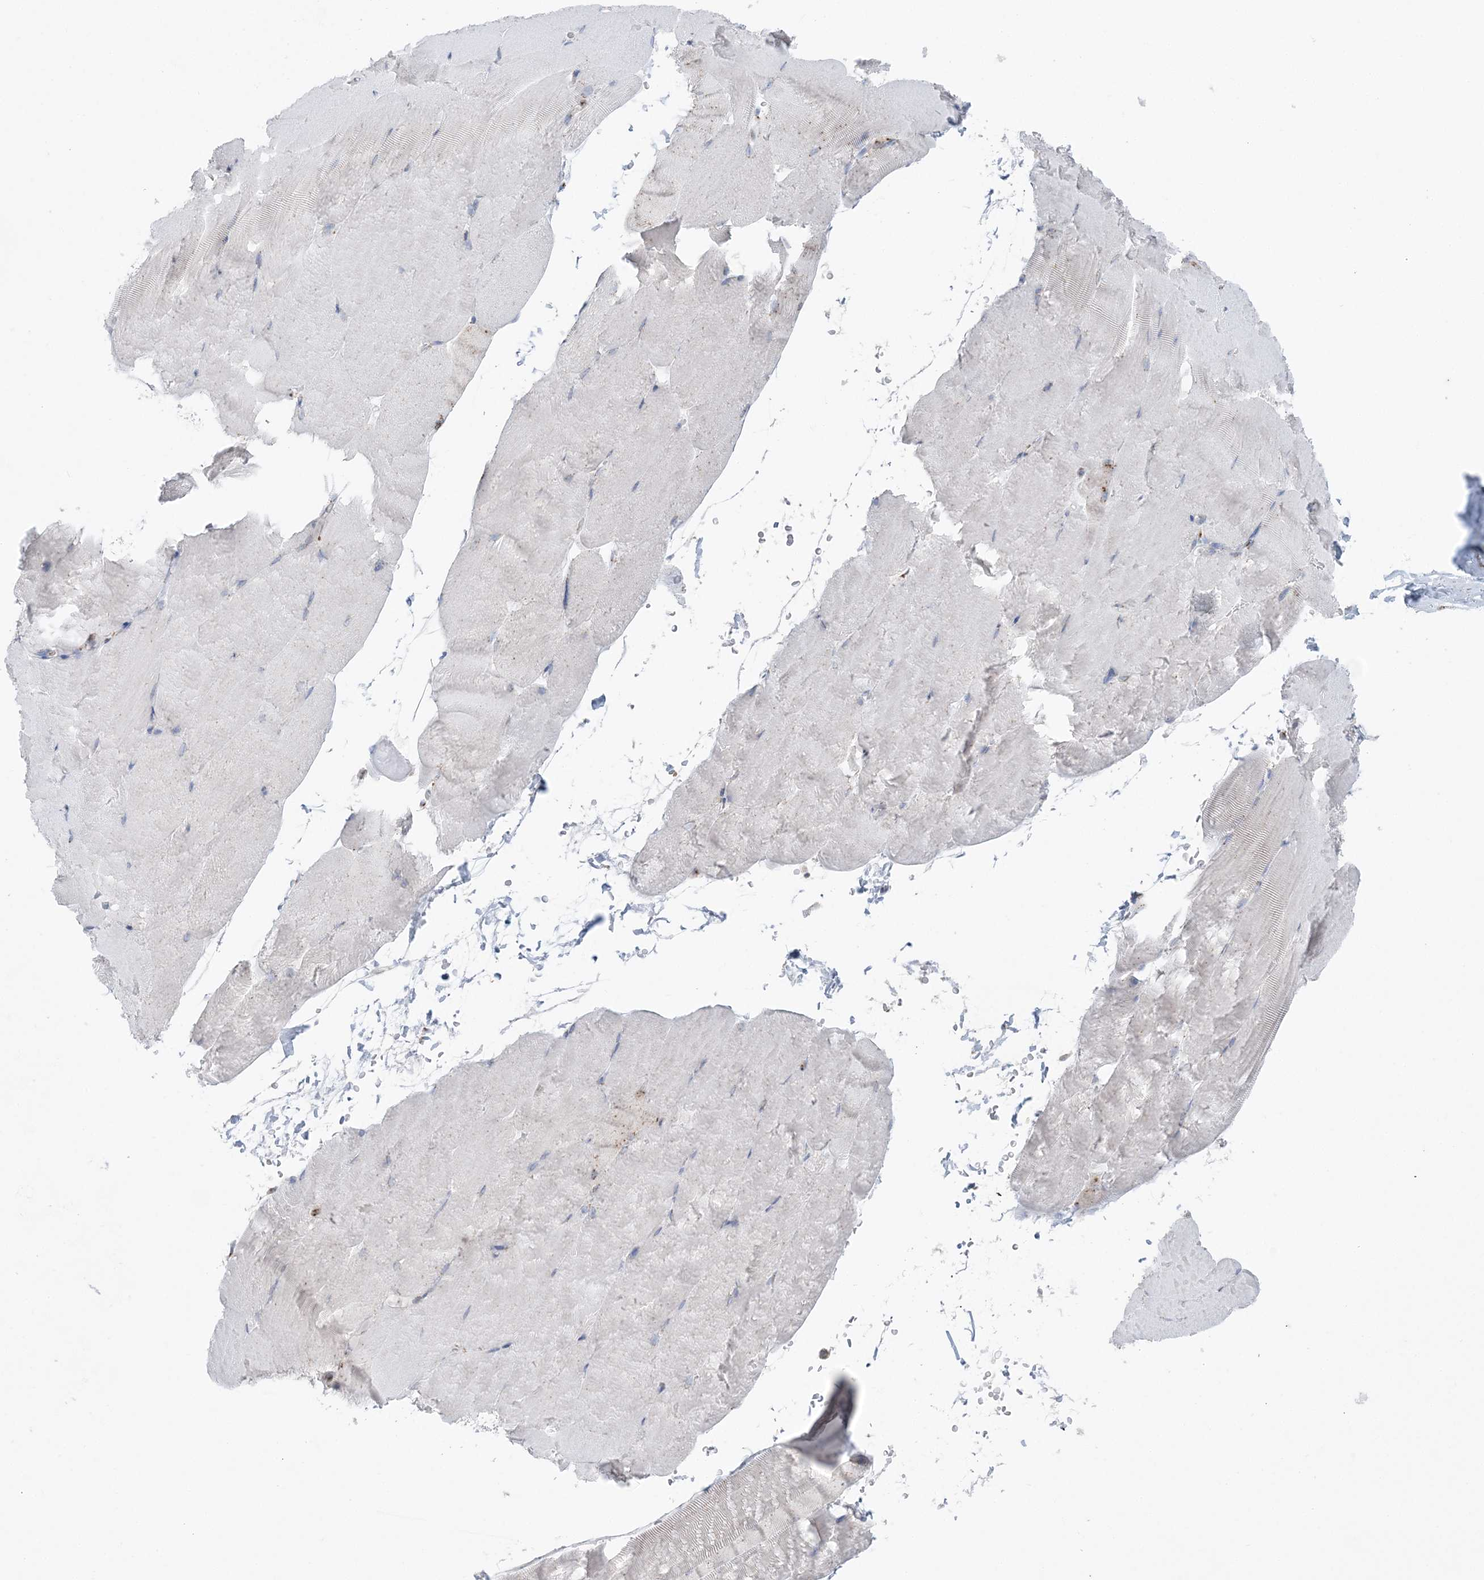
{"staining": {"intensity": "negative", "quantity": "none", "location": "none"}, "tissue": "skeletal muscle", "cell_type": "Myocytes", "image_type": "normal", "snomed": [{"axis": "morphology", "description": "Normal tissue, NOS"}, {"axis": "topography", "description": "Skeletal muscle"}, {"axis": "topography", "description": "Parathyroid gland"}], "caption": "High power microscopy image of an IHC micrograph of benign skeletal muscle, revealing no significant expression in myocytes.", "gene": "TMED10", "patient": {"sex": "female", "age": 37}}